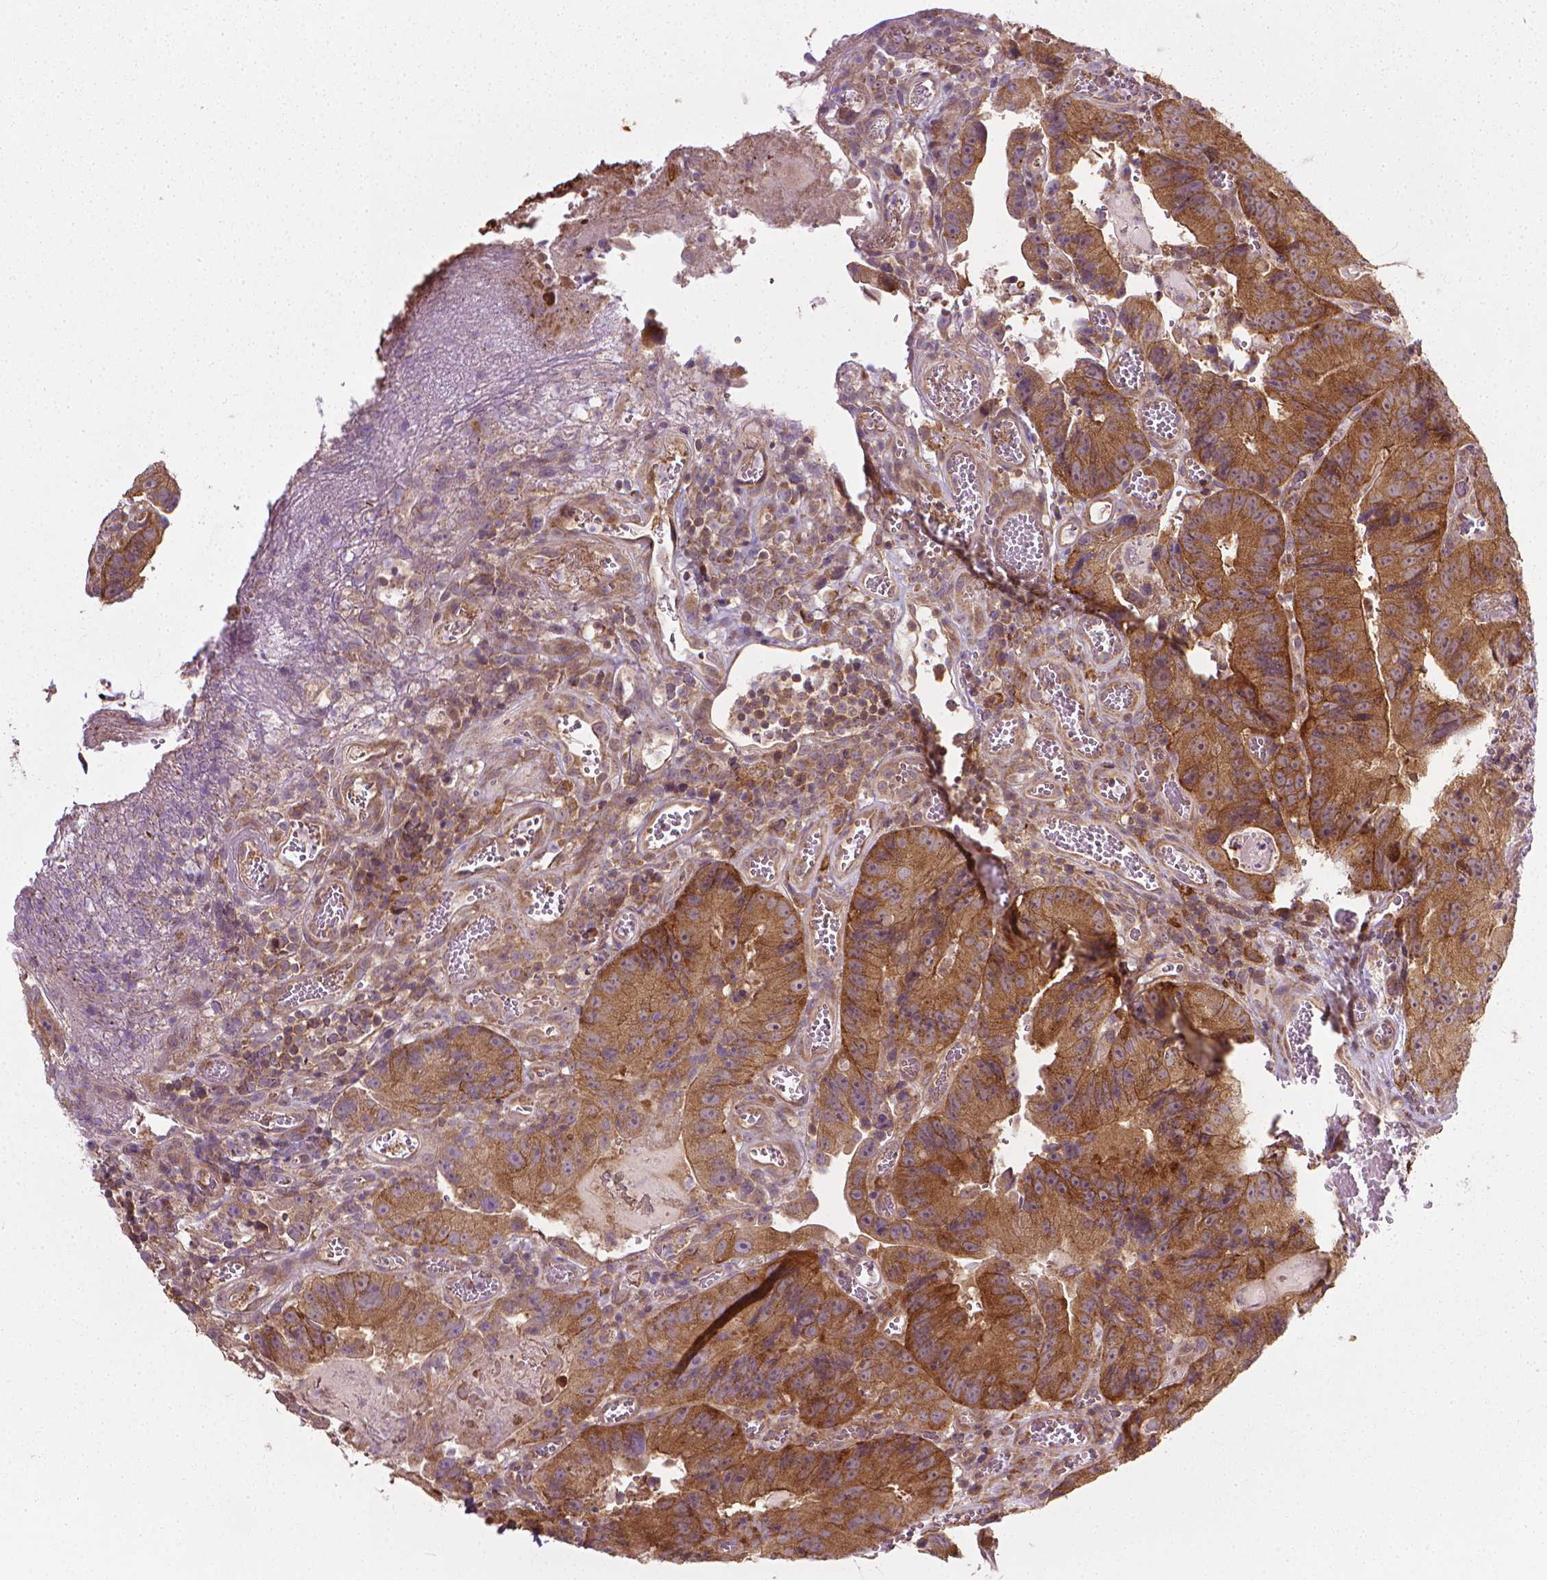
{"staining": {"intensity": "strong", "quantity": ">75%", "location": "cytoplasmic/membranous"}, "tissue": "colorectal cancer", "cell_type": "Tumor cells", "image_type": "cancer", "snomed": [{"axis": "morphology", "description": "Adenocarcinoma, NOS"}, {"axis": "topography", "description": "Colon"}], "caption": "The image demonstrates immunohistochemical staining of colorectal cancer. There is strong cytoplasmic/membranous expression is identified in about >75% of tumor cells.", "gene": "PRAG1", "patient": {"sex": "female", "age": 86}}